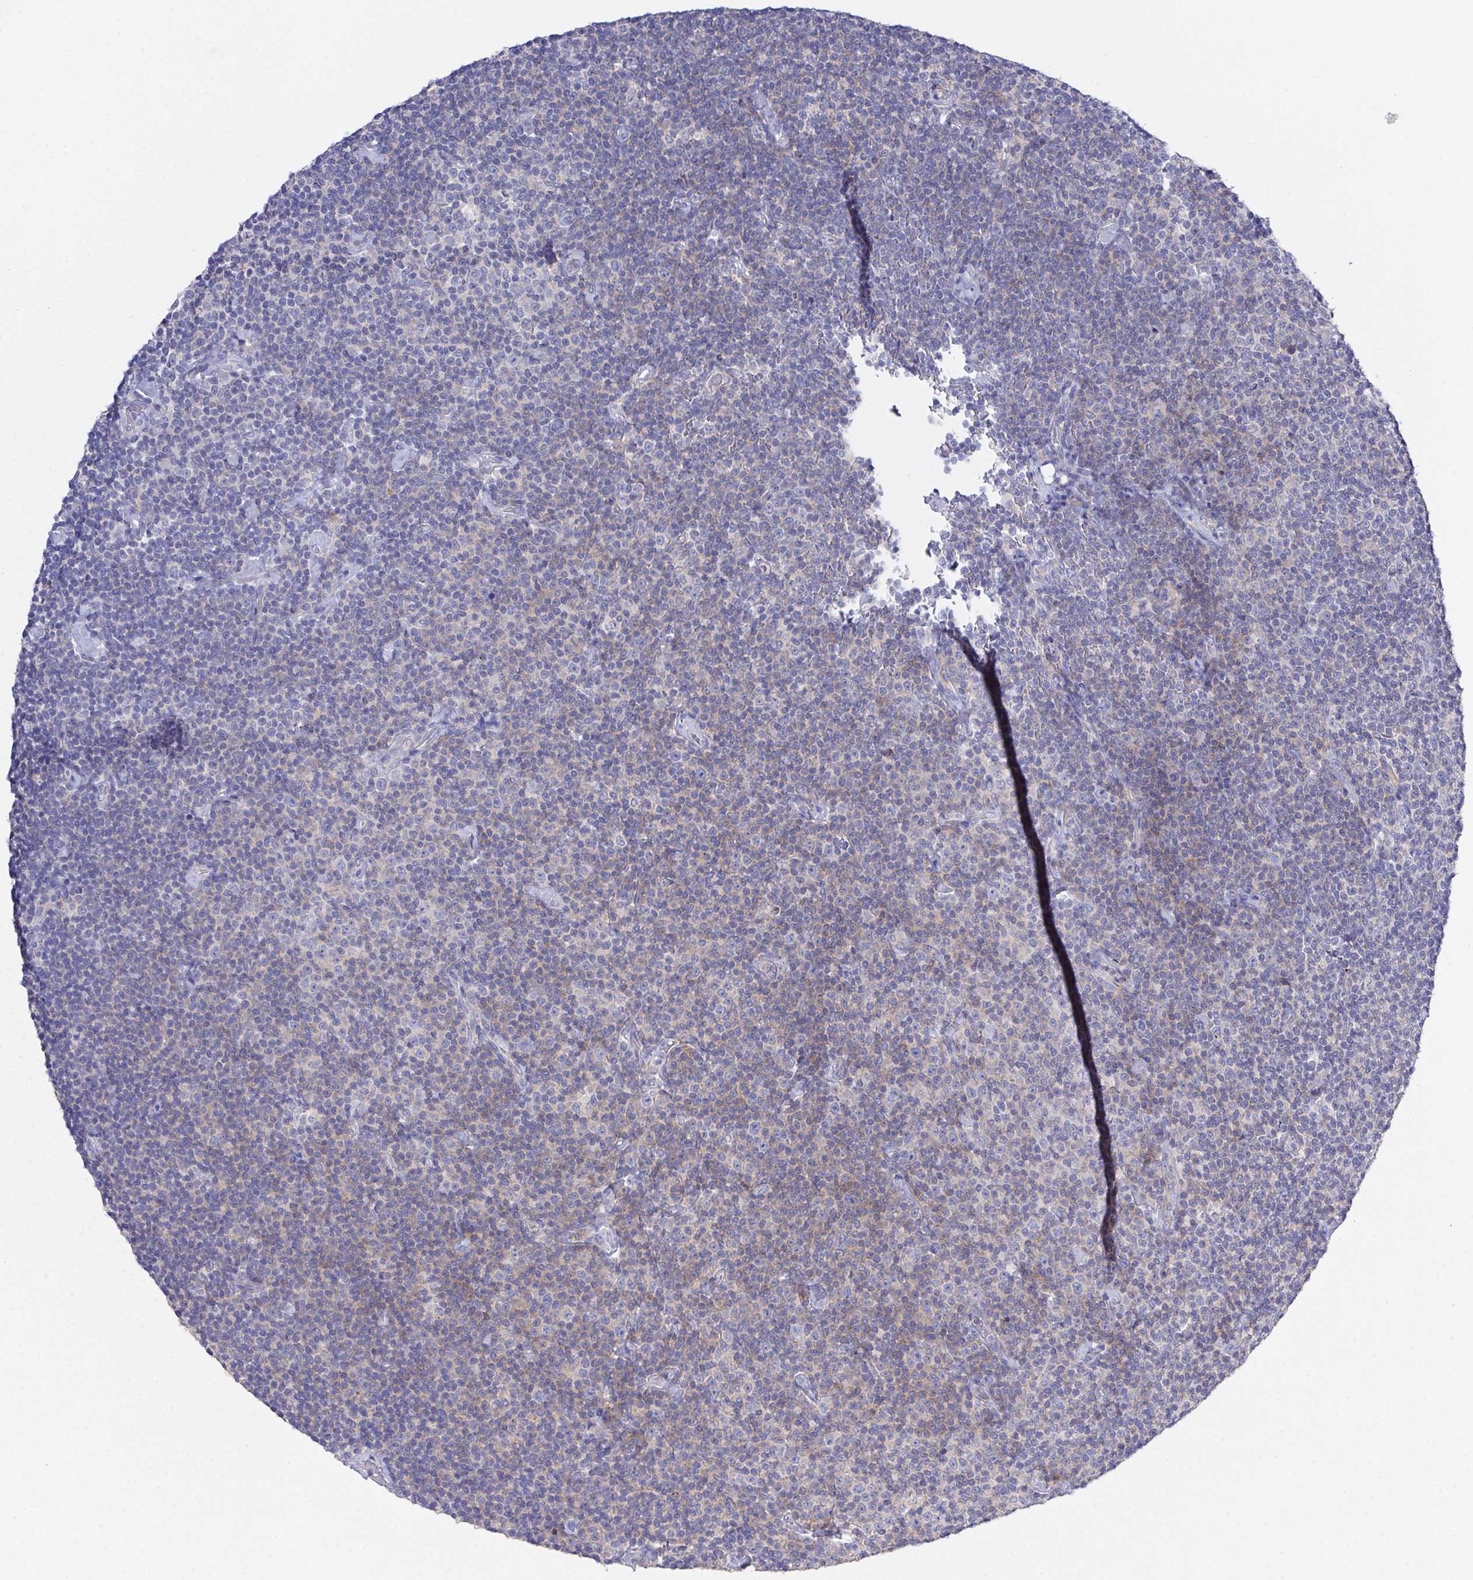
{"staining": {"intensity": "weak", "quantity": "<25%", "location": "cytoplasmic/membranous"}, "tissue": "lymphoma", "cell_type": "Tumor cells", "image_type": "cancer", "snomed": [{"axis": "morphology", "description": "Malignant lymphoma, non-Hodgkin's type, Low grade"}, {"axis": "topography", "description": "Lymph node"}], "caption": "Malignant lymphoma, non-Hodgkin's type (low-grade) was stained to show a protein in brown. There is no significant staining in tumor cells.", "gene": "PRG3", "patient": {"sex": "male", "age": 81}}